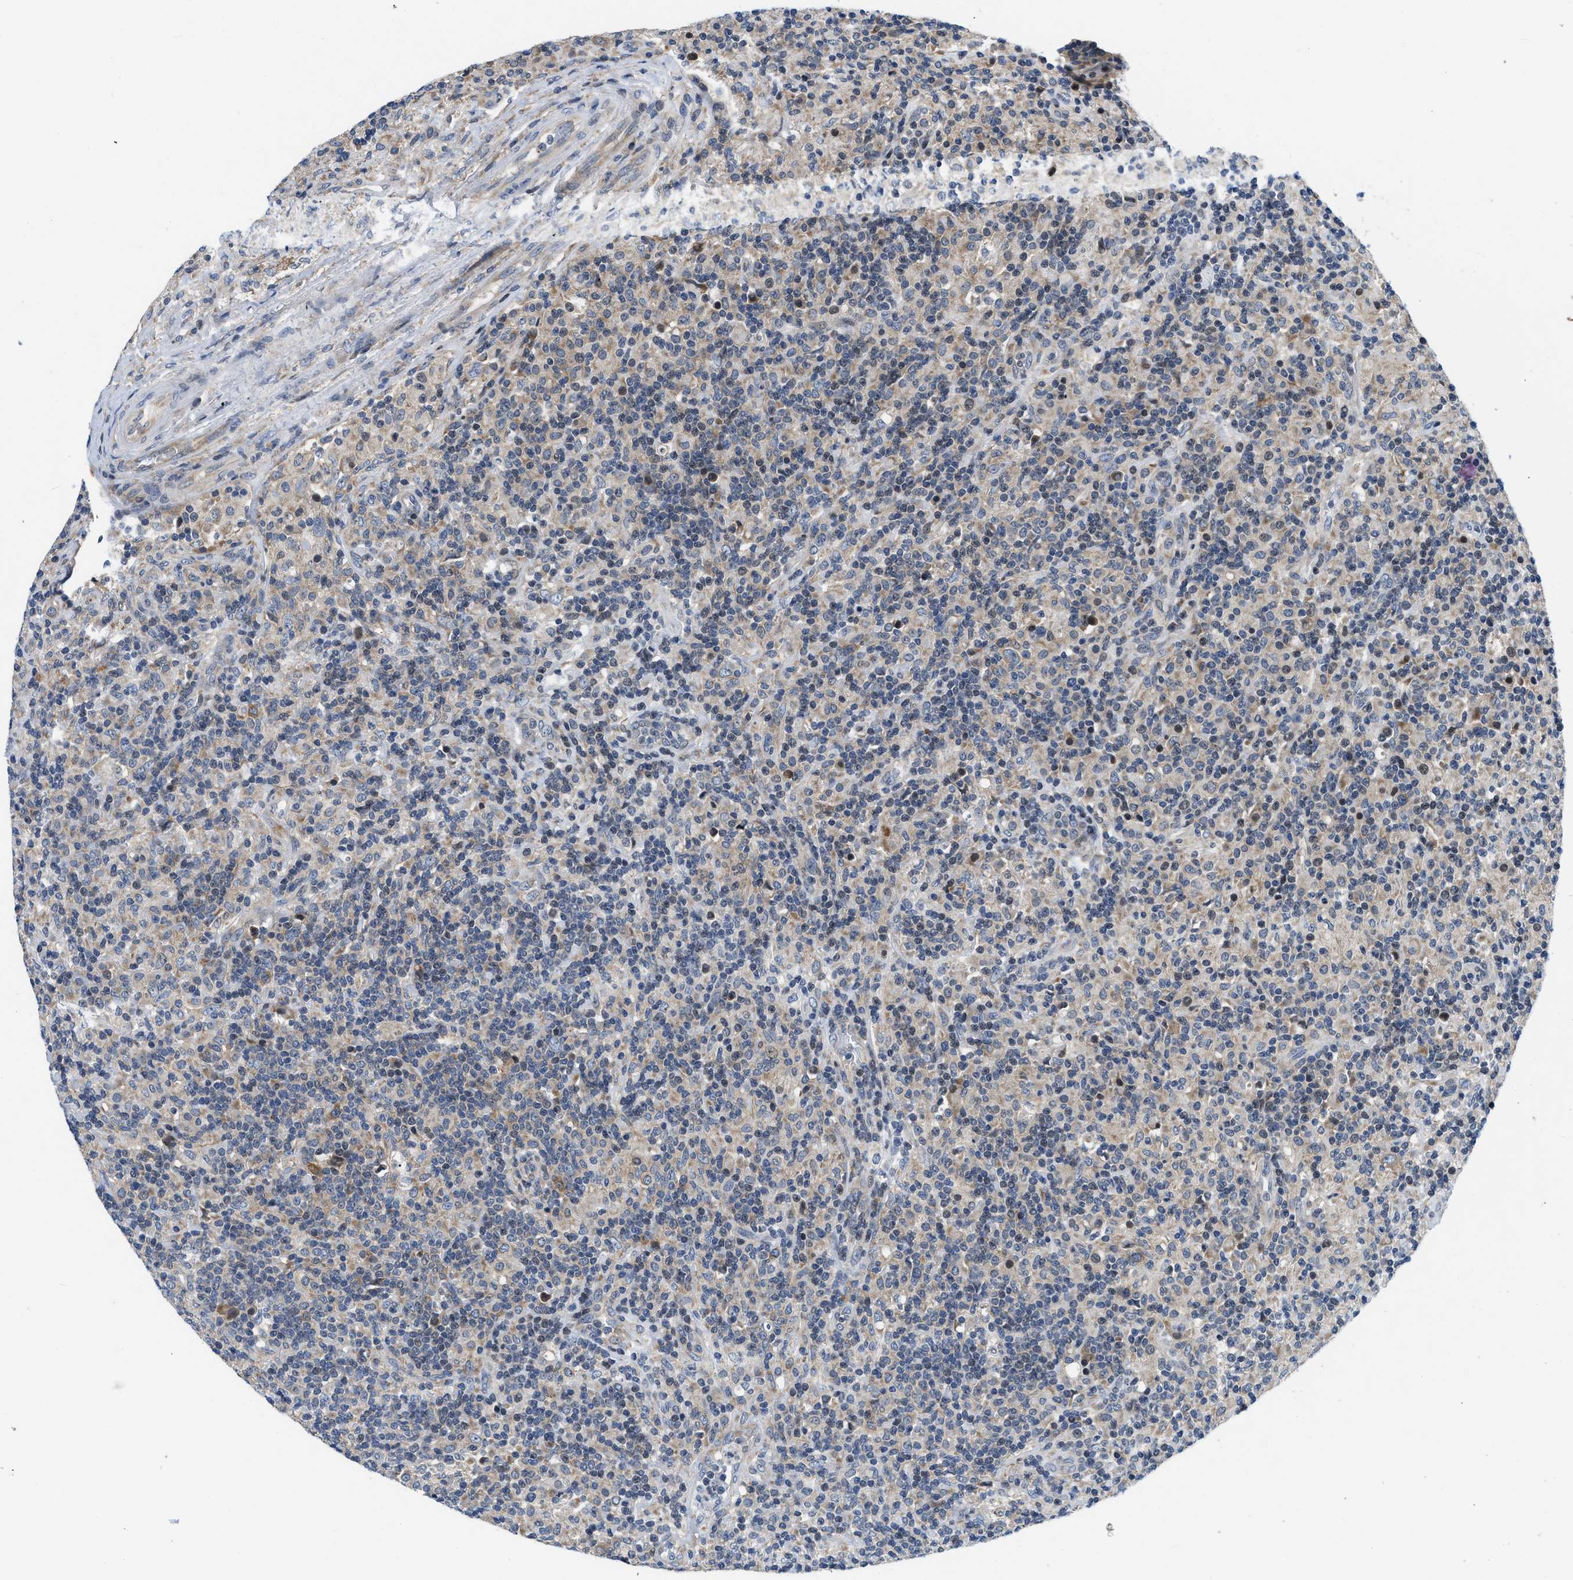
{"staining": {"intensity": "moderate", "quantity": "<25%", "location": "cytoplasmic/membranous"}, "tissue": "lymphoma", "cell_type": "Tumor cells", "image_type": "cancer", "snomed": [{"axis": "morphology", "description": "Hodgkin's disease, NOS"}, {"axis": "topography", "description": "Lymph node"}], "caption": "Human Hodgkin's disease stained with a protein marker reveals moderate staining in tumor cells.", "gene": "IKBKE", "patient": {"sex": "male", "age": 70}}